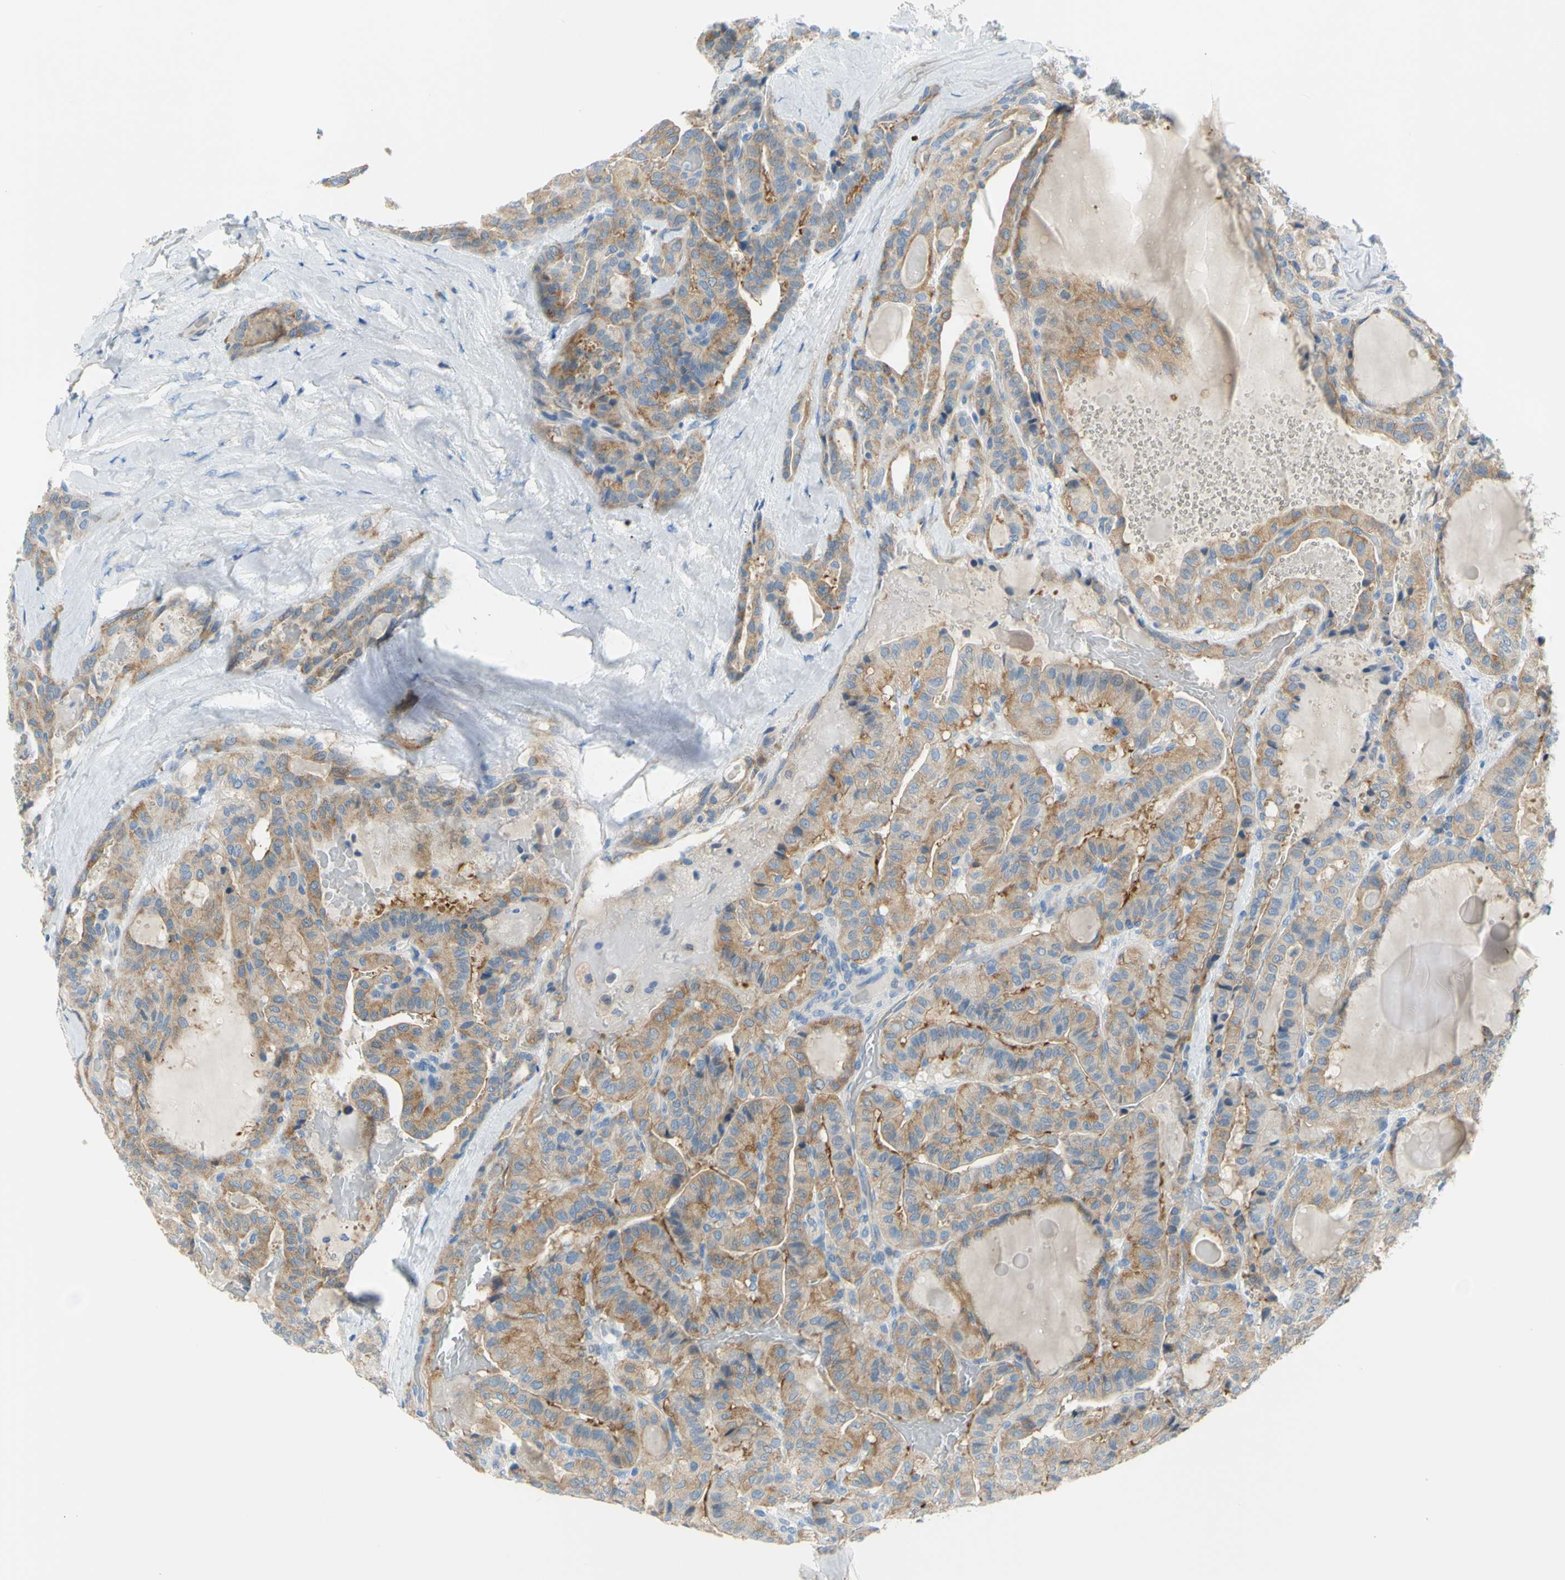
{"staining": {"intensity": "moderate", "quantity": ">75%", "location": "cytoplasmic/membranous"}, "tissue": "thyroid cancer", "cell_type": "Tumor cells", "image_type": "cancer", "snomed": [{"axis": "morphology", "description": "Papillary adenocarcinoma, NOS"}, {"axis": "topography", "description": "Thyroid gland"}], "caption": "Protein analysis of thyroid cancer tissue reveals moderate cytoplasmic/membranous positivity in about >75% of tumor cells. (IHC, brightfield microscopy, high magnification).", "gene": "FRMD4B", "patient": {"sex": "male", "age": 77}}